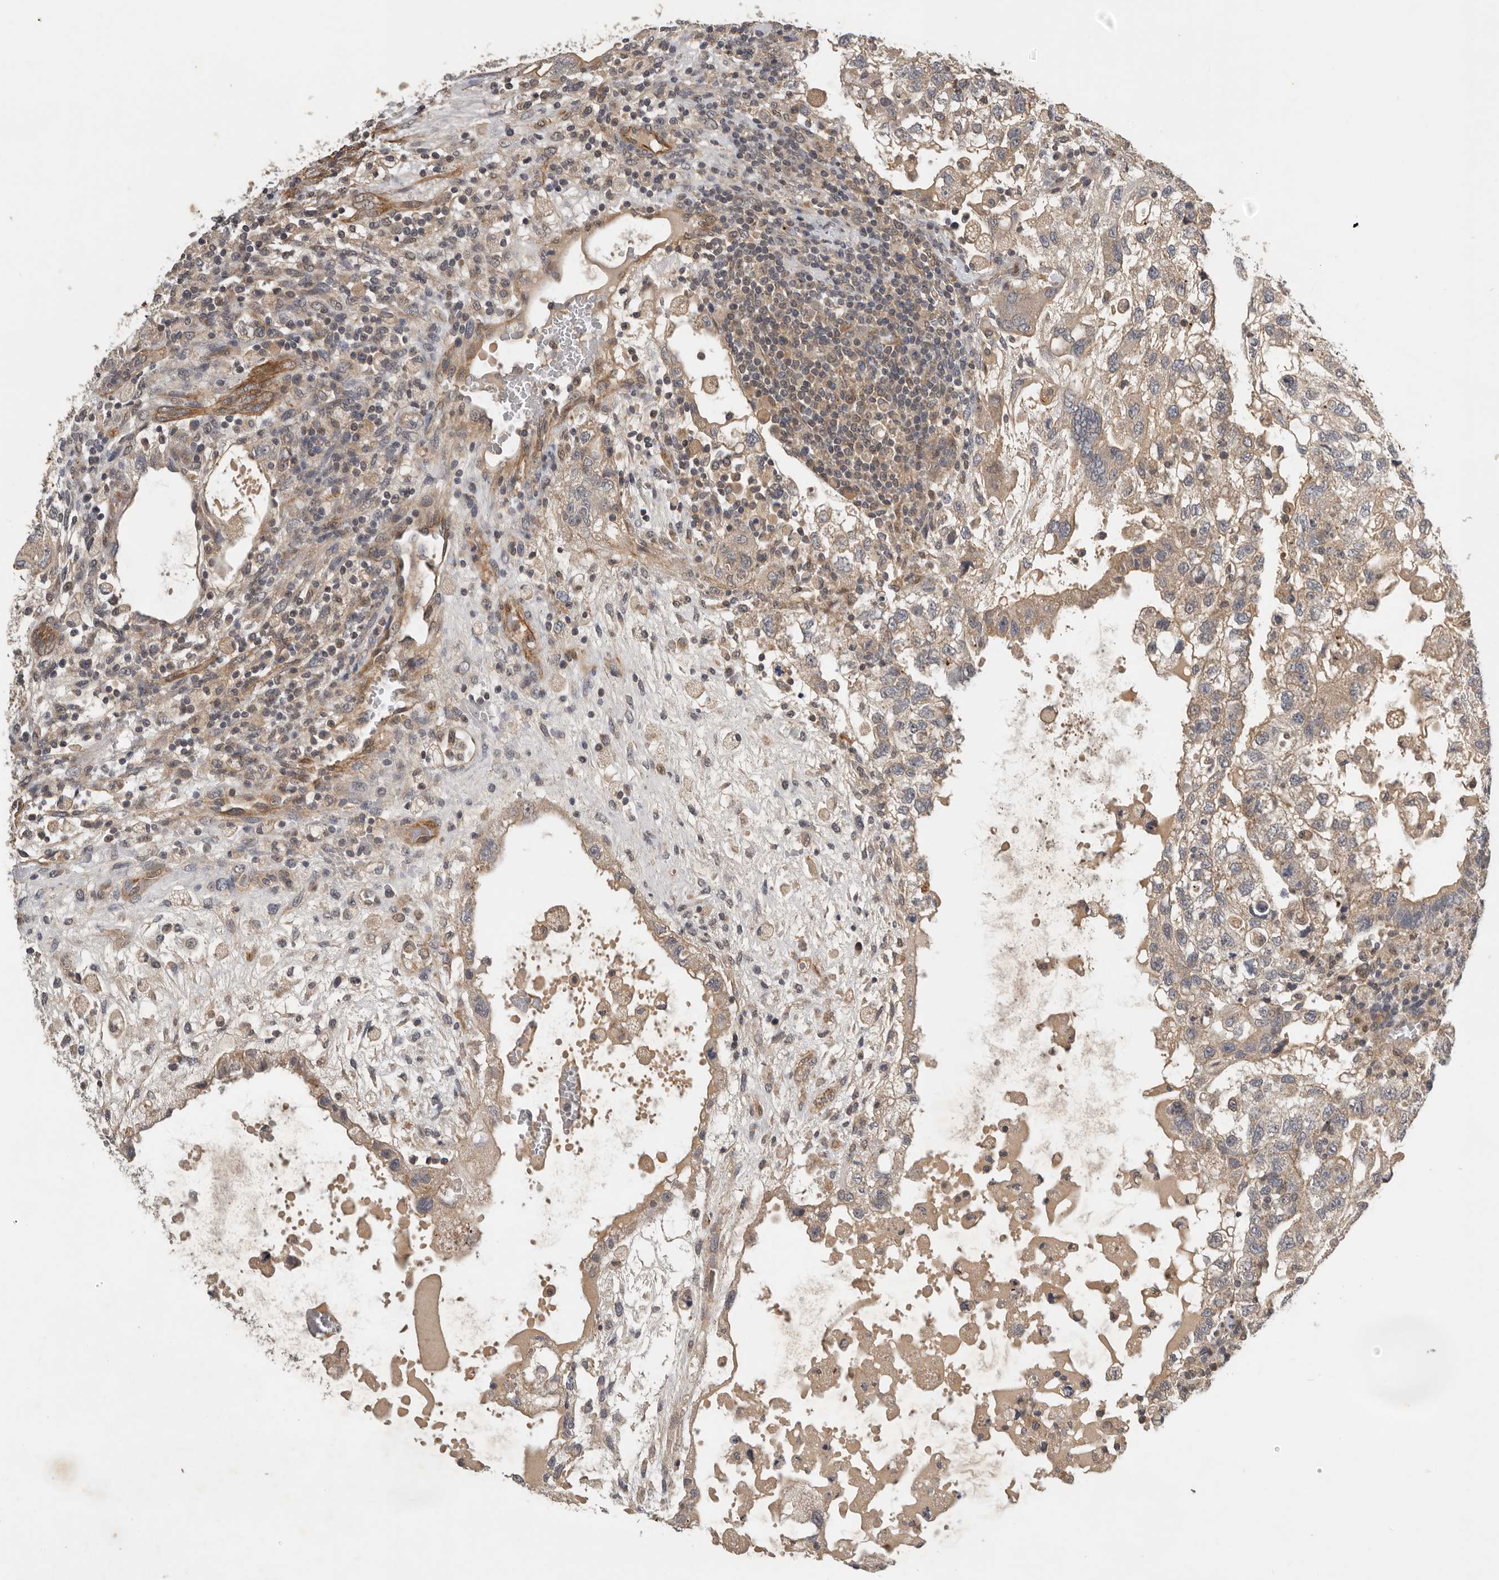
{"staining": {"intensity": "weak", "quantity": "25%-75%", "location": "cytoplasmic/membranous"}, "tissue": "testis cancer", "cell_type": "Tumor cells", "image_type": "cancer", "snomed": [{"axis": "morphology", "description": "Carcinoma, Embryonal, NOS"}, {"axis": "topography", "description": "Testis"}], "caption": "Immunohistochemical staining of human embryonal carcinoma (testis) exhibits low levels of weak cytoplasmic/membranous protein expression in about 25%-75% of tumor cells.", "gene": "RNF157", "patient": {"sex": "male", "age": 36}}